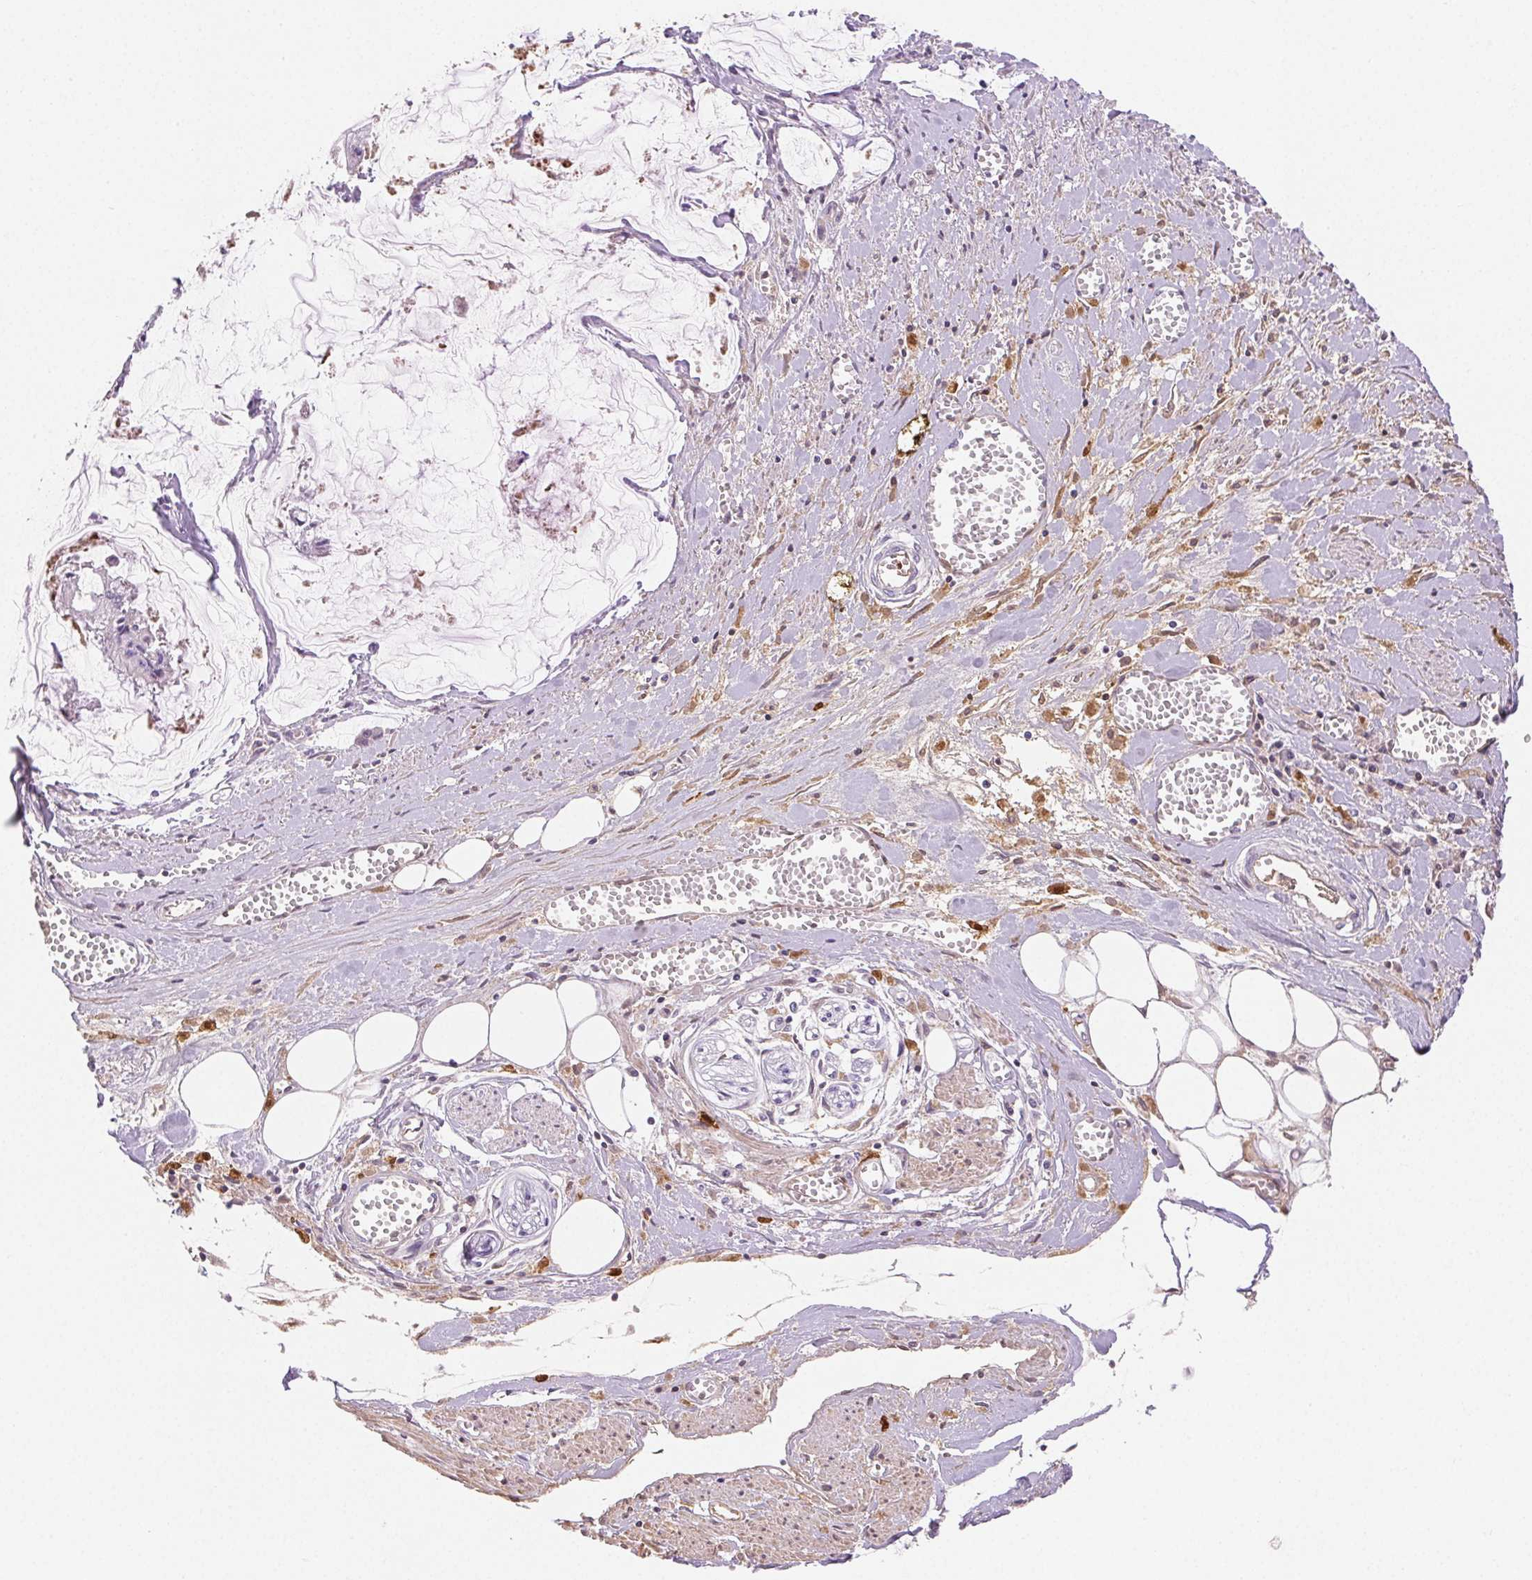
{"staining": {"intensity": "negative", "quantity": "none", "location": "none"}, "tissue": "ovarian cancer", "cell_type": "Tumor cells", "image_type": "cancer", "snomed": [{"axis": "morphology", "description": "Cystadenocarcinoma, mucinous, NOS"}, {"axis": "topography", "description": "Ovary"}], "caption": "Protein analysis of ovarian mucinous cystadenocarcinoma shows no significant positivity in tumor cells.", "gene": "FGA", "patient": {"sex": "female", "age": 90}}